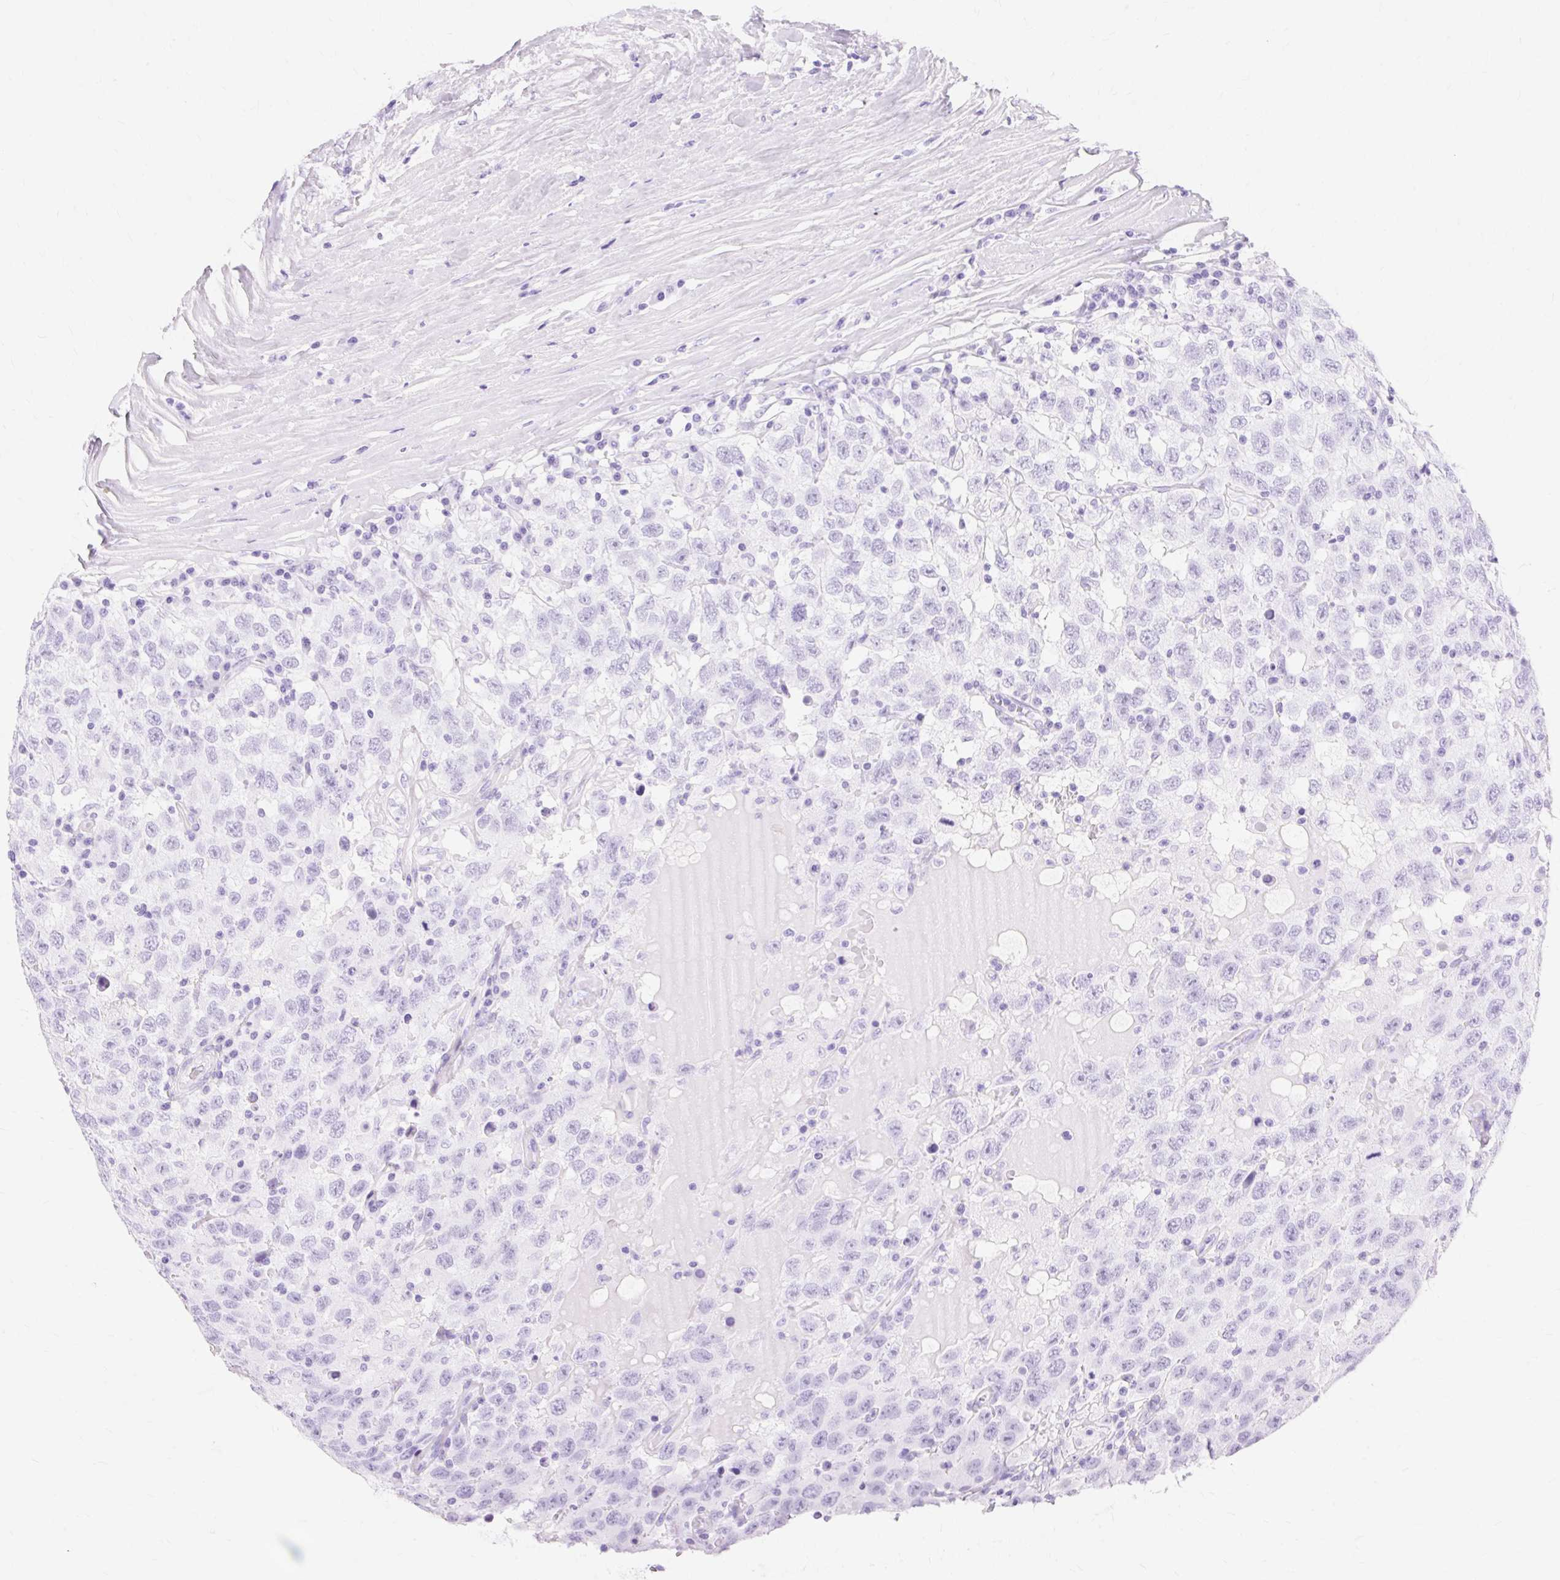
{"staining": {"intensity": "negative", "quantity": "none", "location": "none"}, "tissue": "testis cancer", "cell_type": "Tumor cells", "image_type": "cancer", "snomed": [{"axis": "morphology", "description": "Seminoma, NOS"}, {"axis": "topography", "description": "Testis"}], "caption": "DAB (3,3'-diaminobenzidine) immunohistochemical staining of human testis cancer shows no significant staining in tumor cells. (DAB (3,3'-diaminobenzidine) immunohistochemistry with hematoxylin counter stain).", "gene": "MBP", "patient": {"sex": "male", "age": 41}}